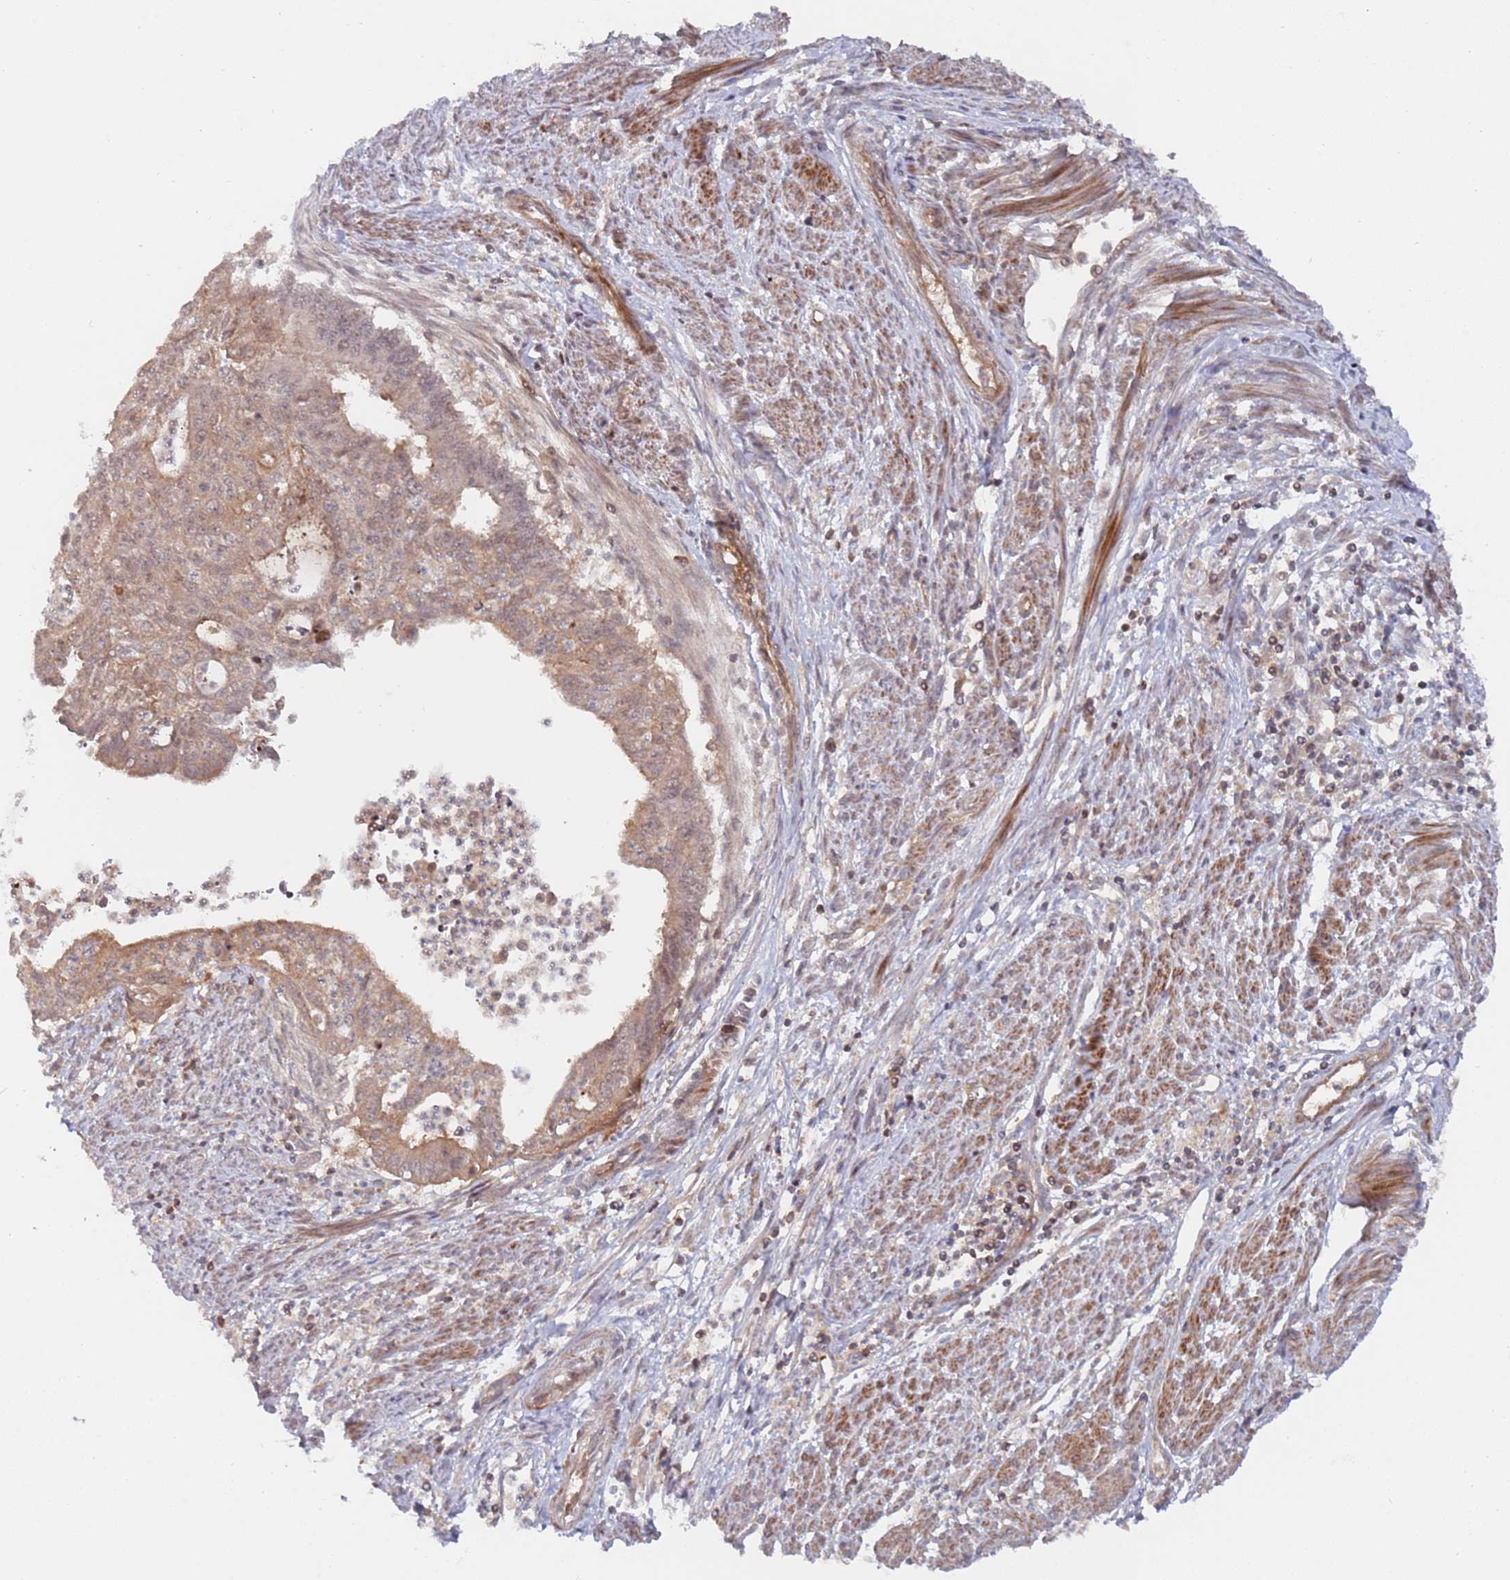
{"staining": {"intensity": "moderate", "quantity": "25%-75%", "location": "cytoplasmic/membranous"}, "tissue": "endometrial cancer", "cell_type": "Tumor cells", "image_type": "cancer", "snomed": [{"axis": "morphology", "description": "Adenocarcinoma, NOS"}, {"axis": "topography", "description": "Endometrium"}], "caption": "Endometrial cancer (adenocarcinoma) stained for a protein exhibits moderate cytoplasmic/membranous positivity in tumor cells.", "gene": "DDX60", "patient": {"sex": "female", "age": 73}}